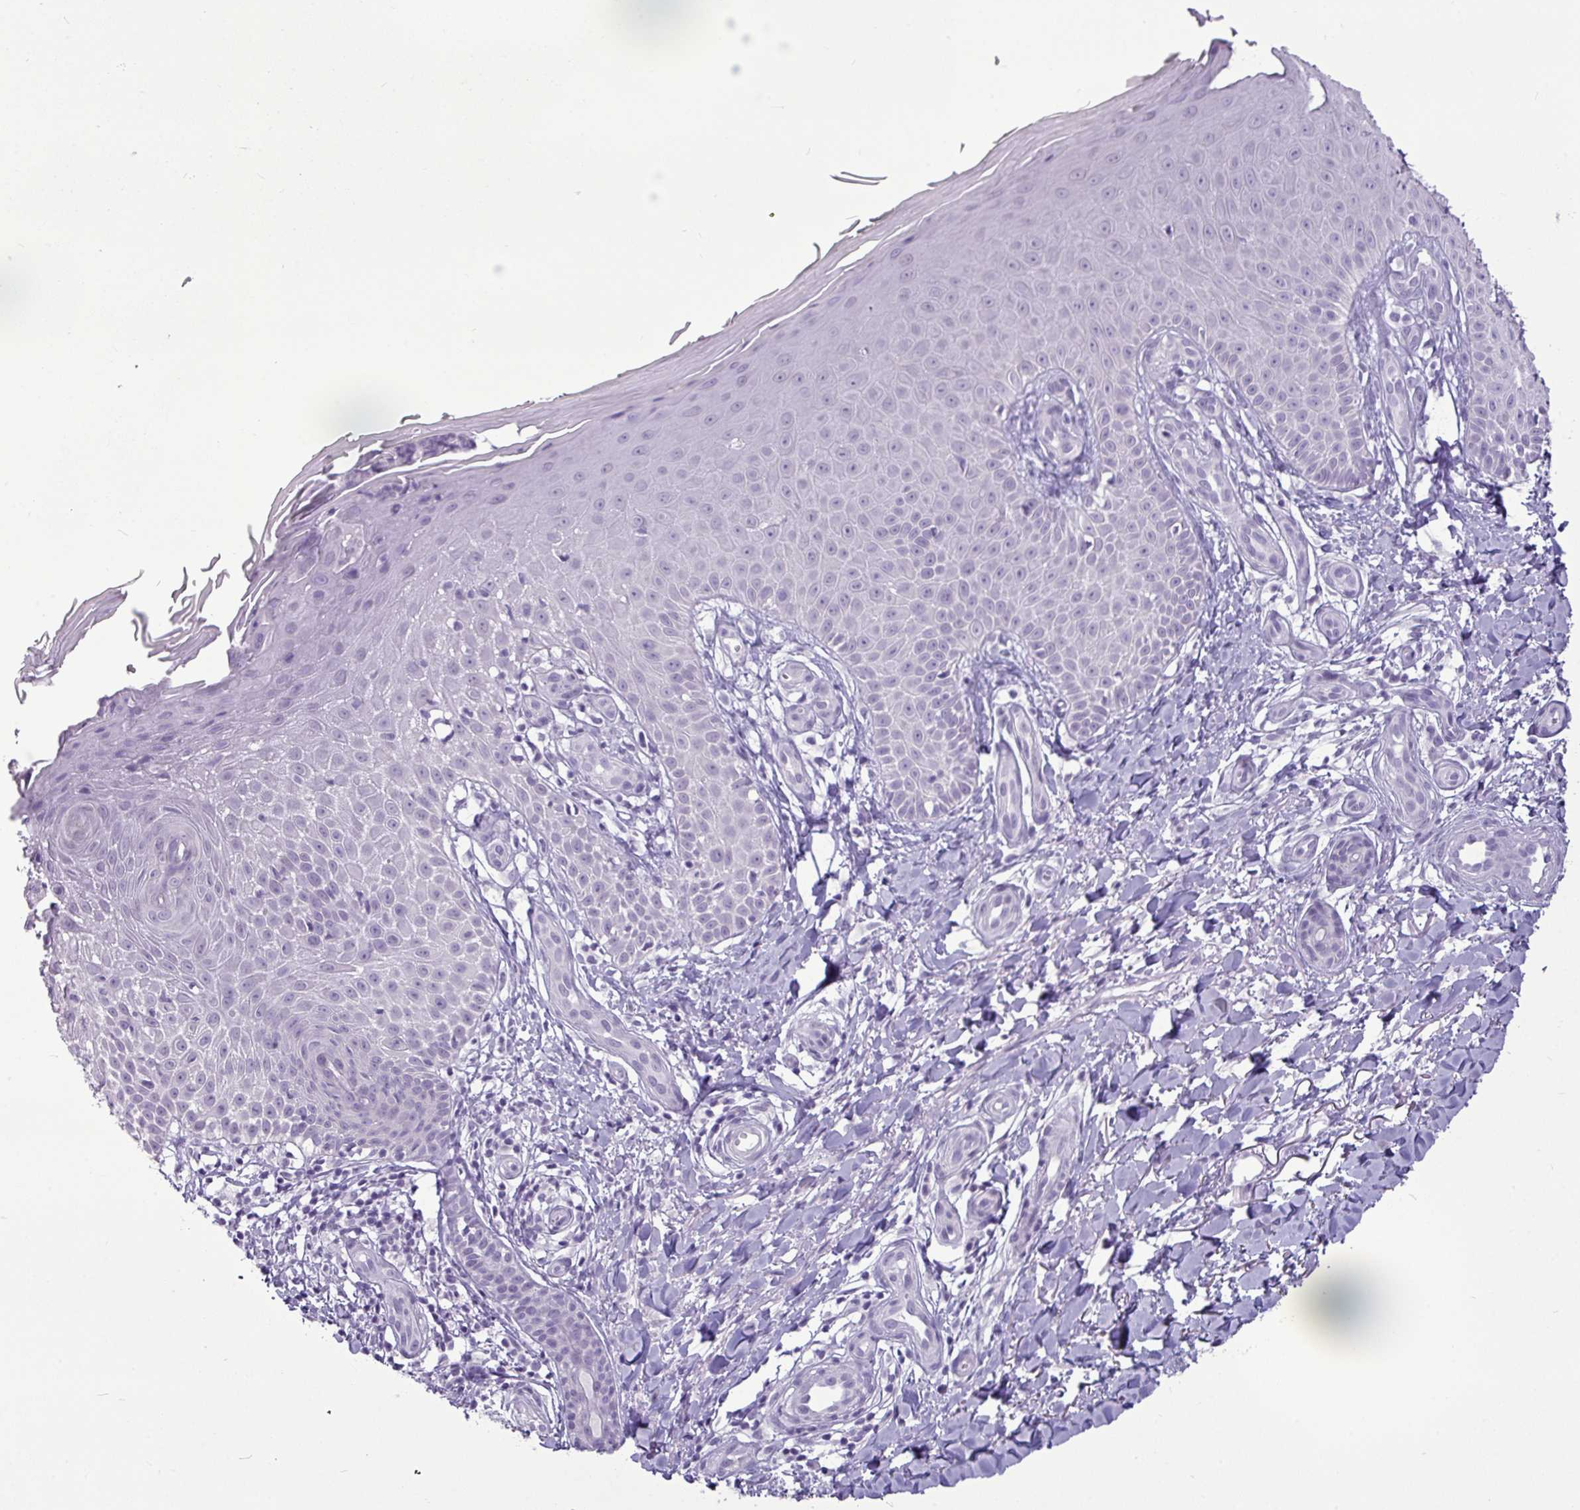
{"staining": {"intensity": "negative", "quantity": "none", "location": "none"}, "tissue": "skin", "cell_type": "Fibroblasts", "image_type": "normal", "snomed": [{"axis": "morphology", "description": "Normal tissue, NOS"}, {"axis": "topography", "description": "Skin"}], "caption": "The IHC micrograph has no significant staining in fibroblasts of skin. (DAB immunohistochemistry (IHC), high magnification).", "gene": "AMY2A", "patient": {"sex": "male", "age": 81}}